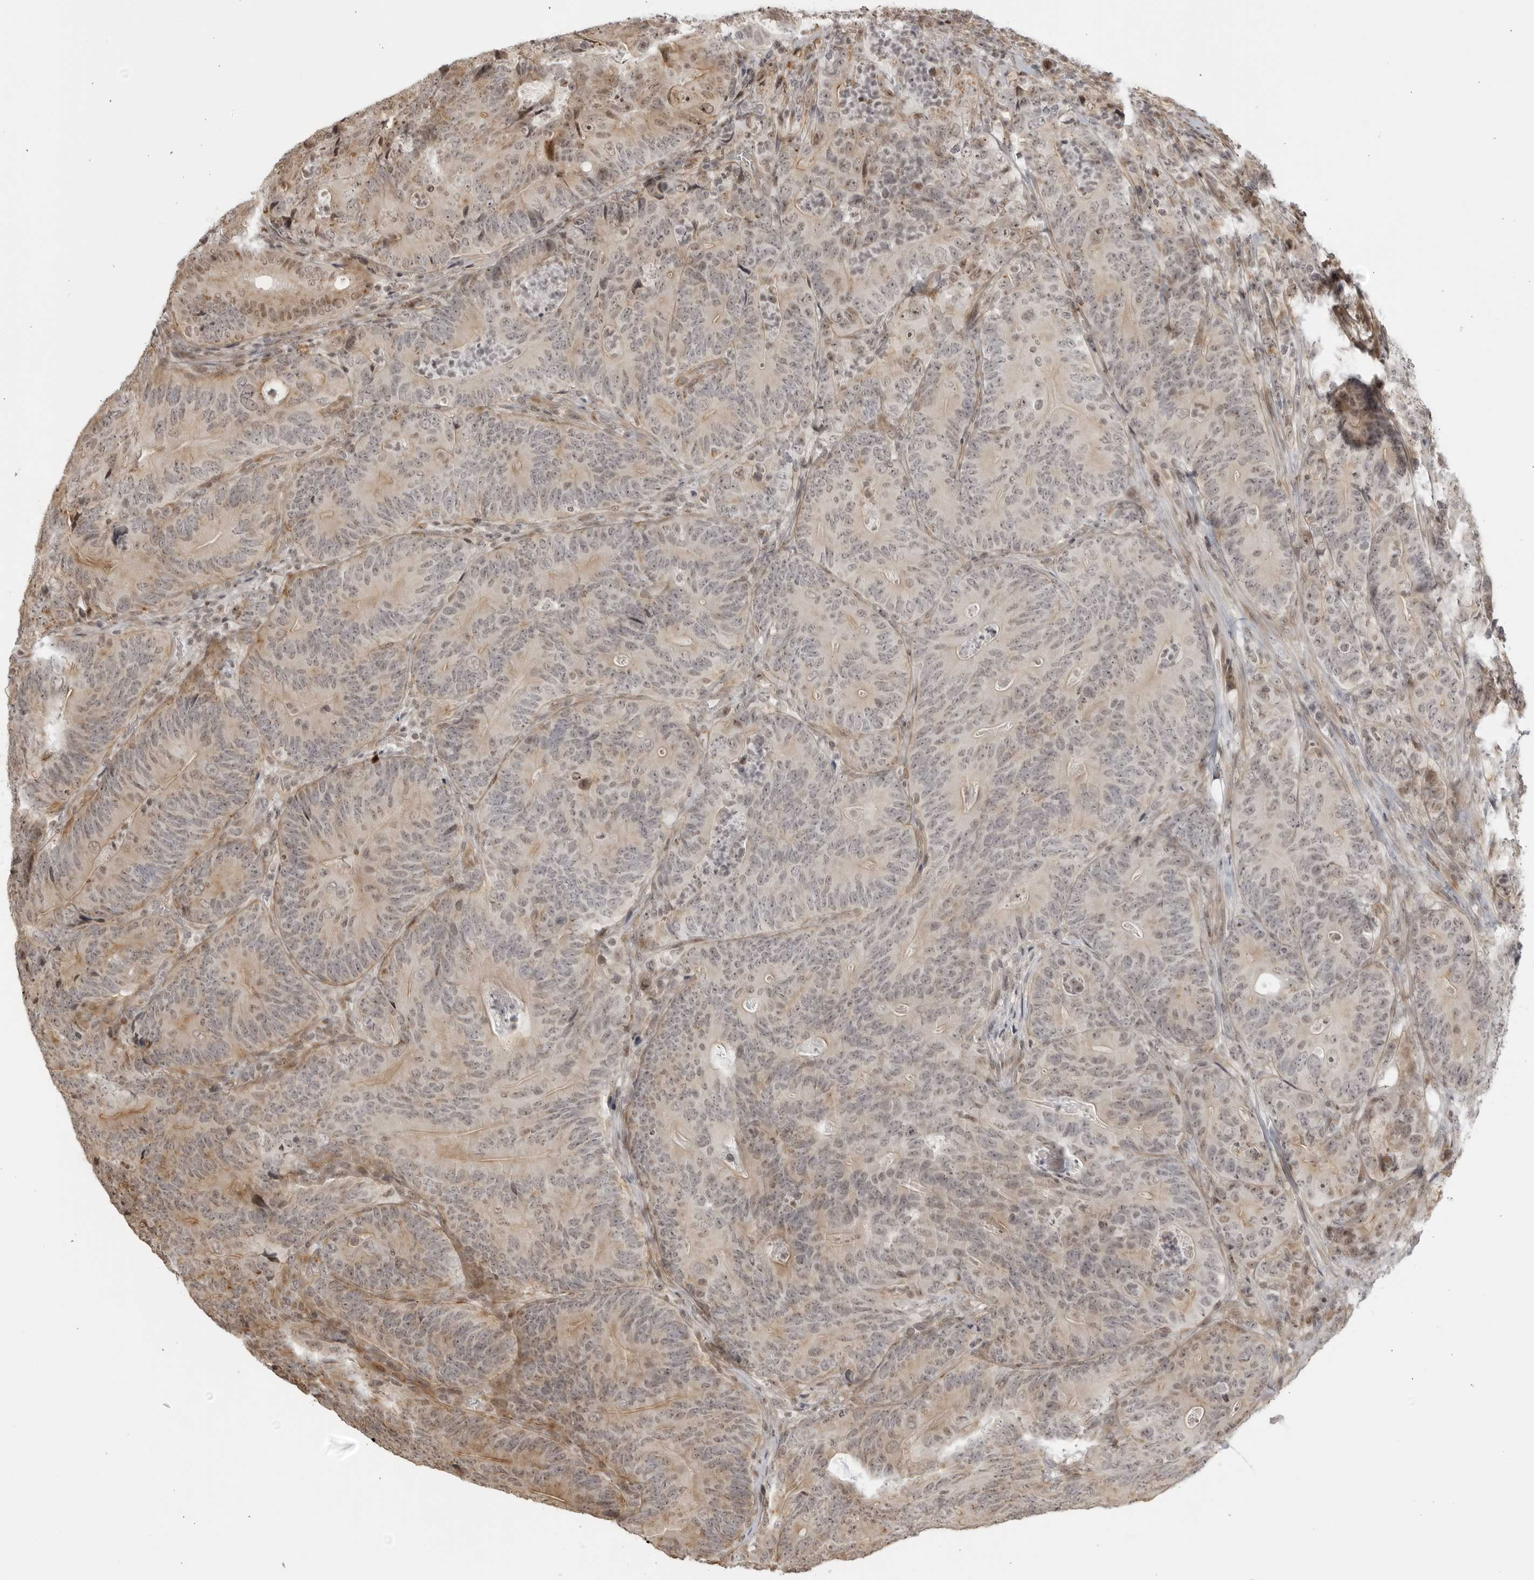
{"staining": {"intensity": "moderate", "quantity": "25%-75%", "location": "cytoplasmic/membranous,nuclear"}, "tissue": "colorectal cancer", "cell_type": "Tumor cells", "image_type": "cancer", "snomed": [{"axis": "morphology", "description": "Normal tissue, NOS"}, {"axis": "topography", "description": "Colon"}], "caption": "Colorectal cancer stained with a protein marker reveals moderate staining in tumor cells.", "gene": "TCF21", "patient": {"sex": "female", "age": 82}}